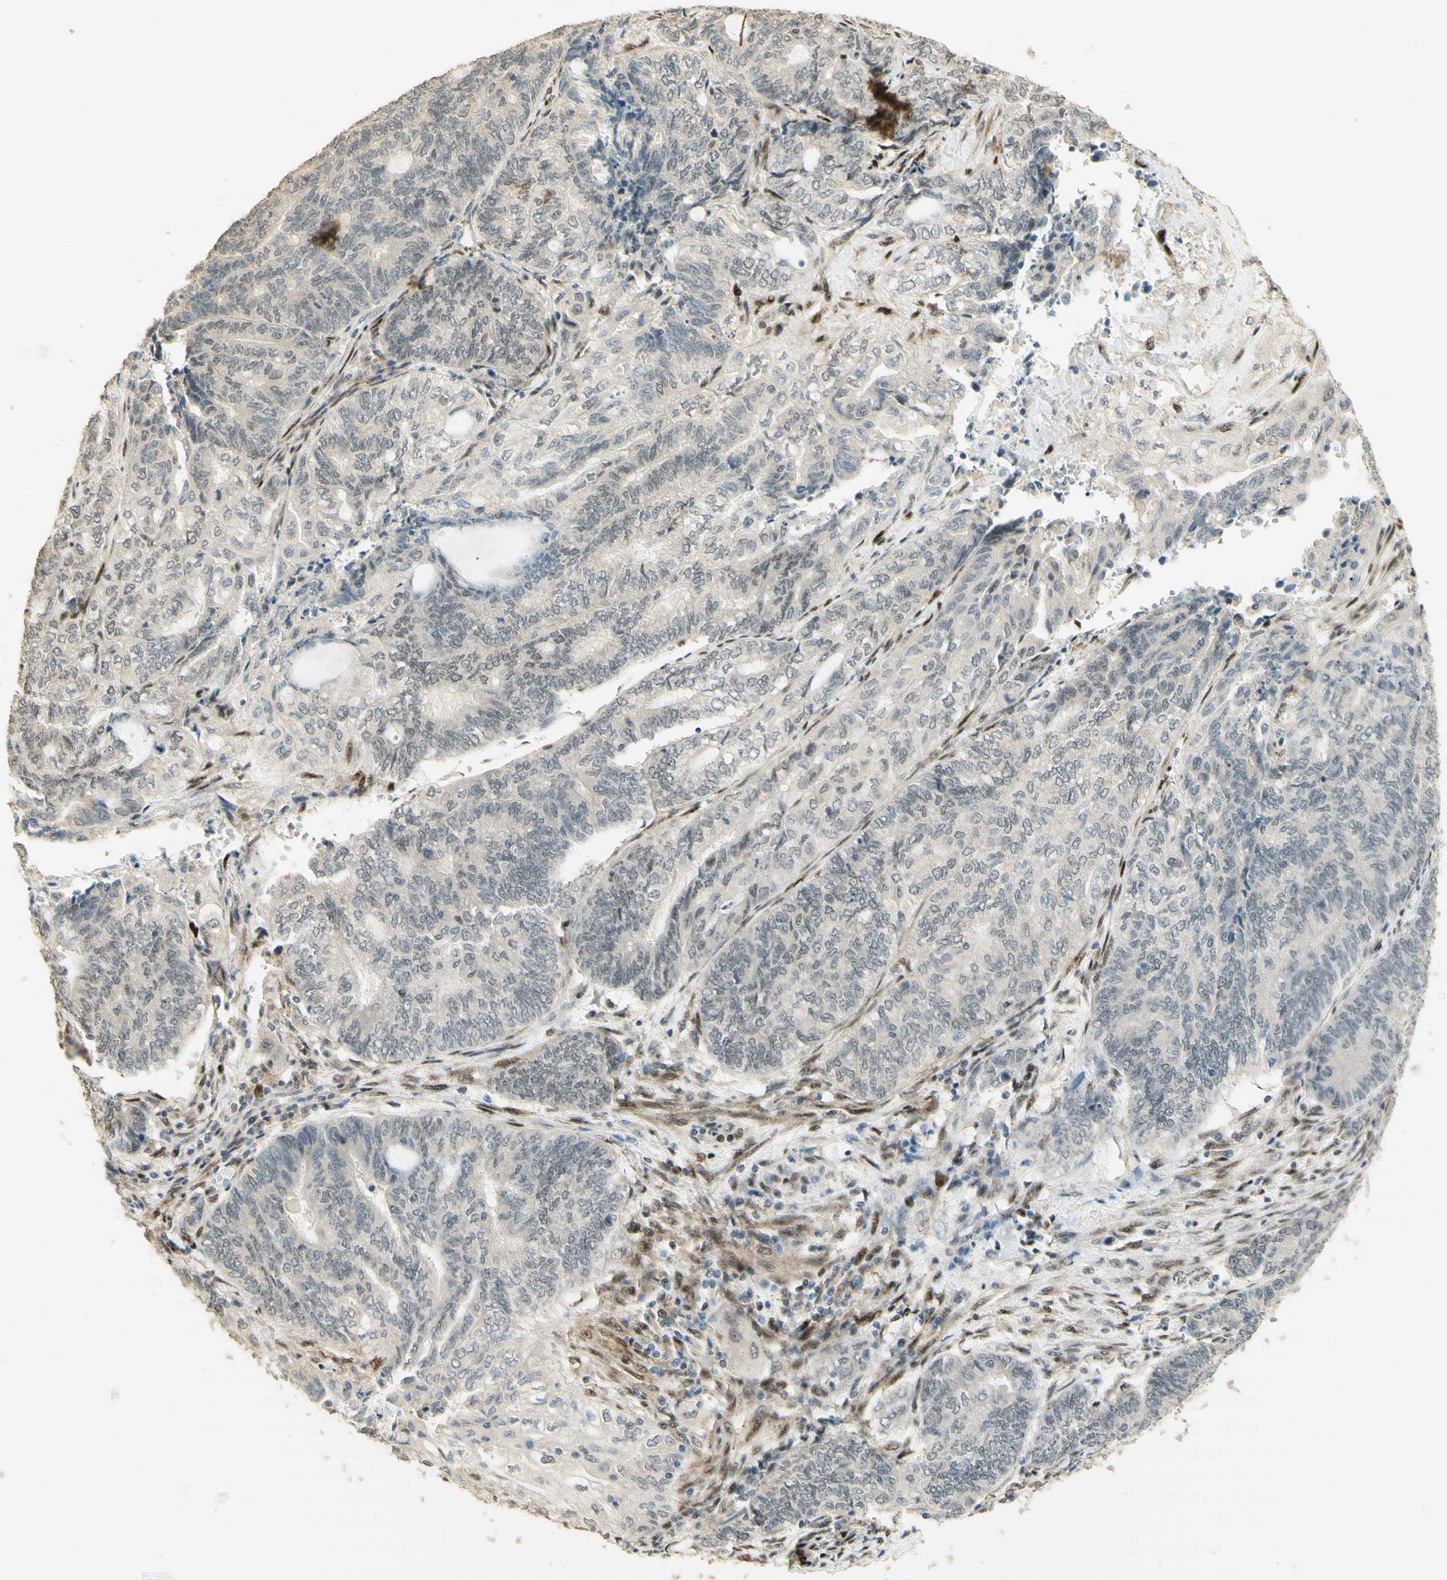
{"staining": {"intensity": "negative", "quantity": "none", "location": "none"}, "tissue": "endometrial cancer", "cell_type": "Tumor cells", "image_type": "cancer", "snomed": [{"axis": "morphology", "description": "Adenocarcinoma, NOS"}, {"axis": "topography", "description": "Uterus"}, {"axis": "topography", "description": "Endometrium"}], "caption": "Immunohistochemistry (IHC) micrograph of human adenocarcinoma (endometrial) stained for a protein (brown), which reveals no positivity in tumor cells.", "gene": "FOXP1", "patient": {"sex": "female", "age": 70}}